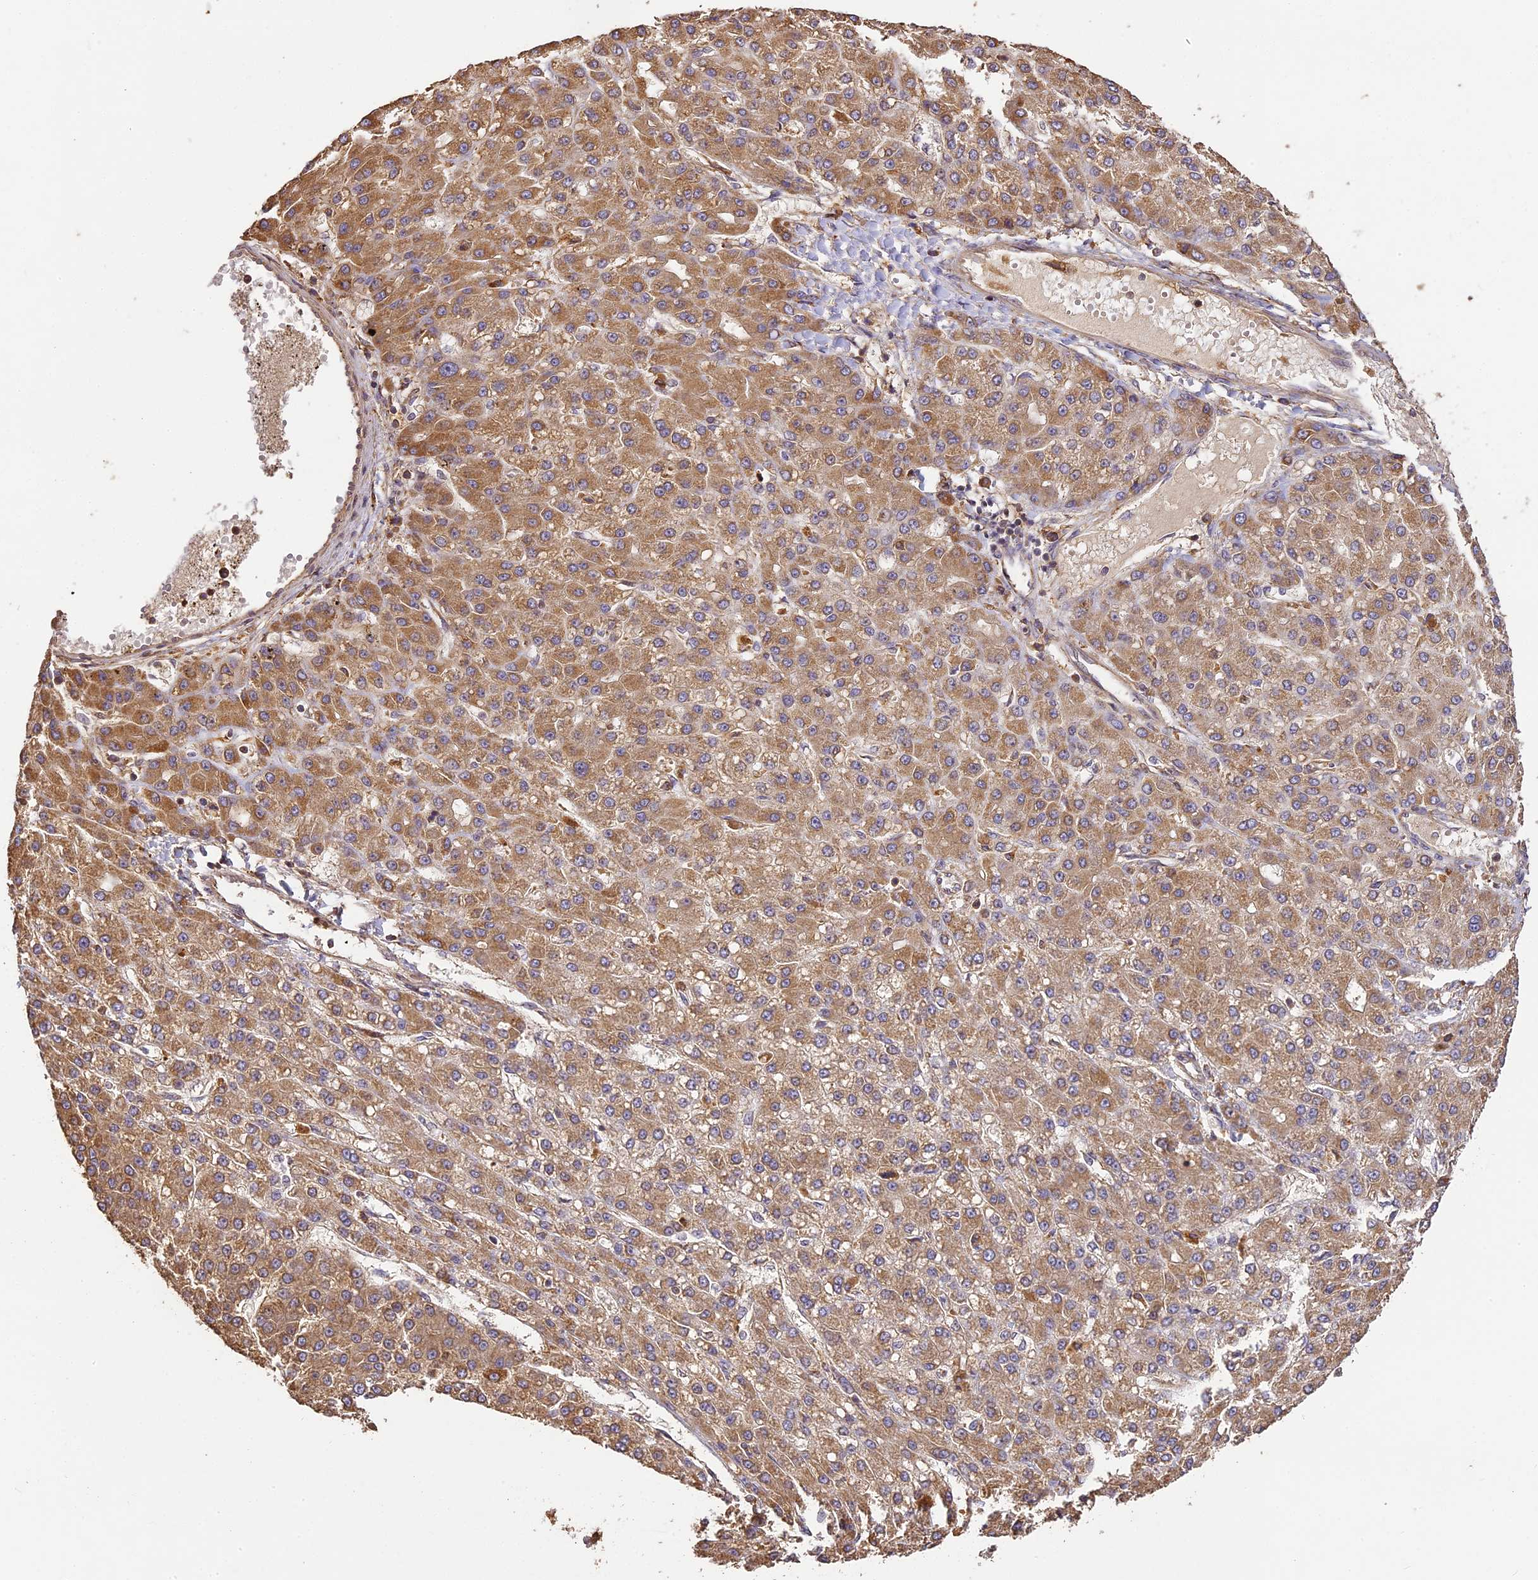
{"staining": {"intensity": "moderate", "quantity": ">75%", "location": "cytoplasmic/membranous"}, "tissue": "liver cancer", "cell_type": "Tumor cells", "image_type": "cancer", "snomed": [{"axis": "morphology", "description": "Carcinoma, Hepatocellular, NOS"}, {"axis": "topography", "description": "Liver"}], "caption": "Moderate cytoplasmic/membranous protein positivity is seen in approximately >75% of tumor cells in liver cancer (hepatocellular carcinoma).", "gene": "BRAP", "patient": {"sex": "male", "age": 67}}